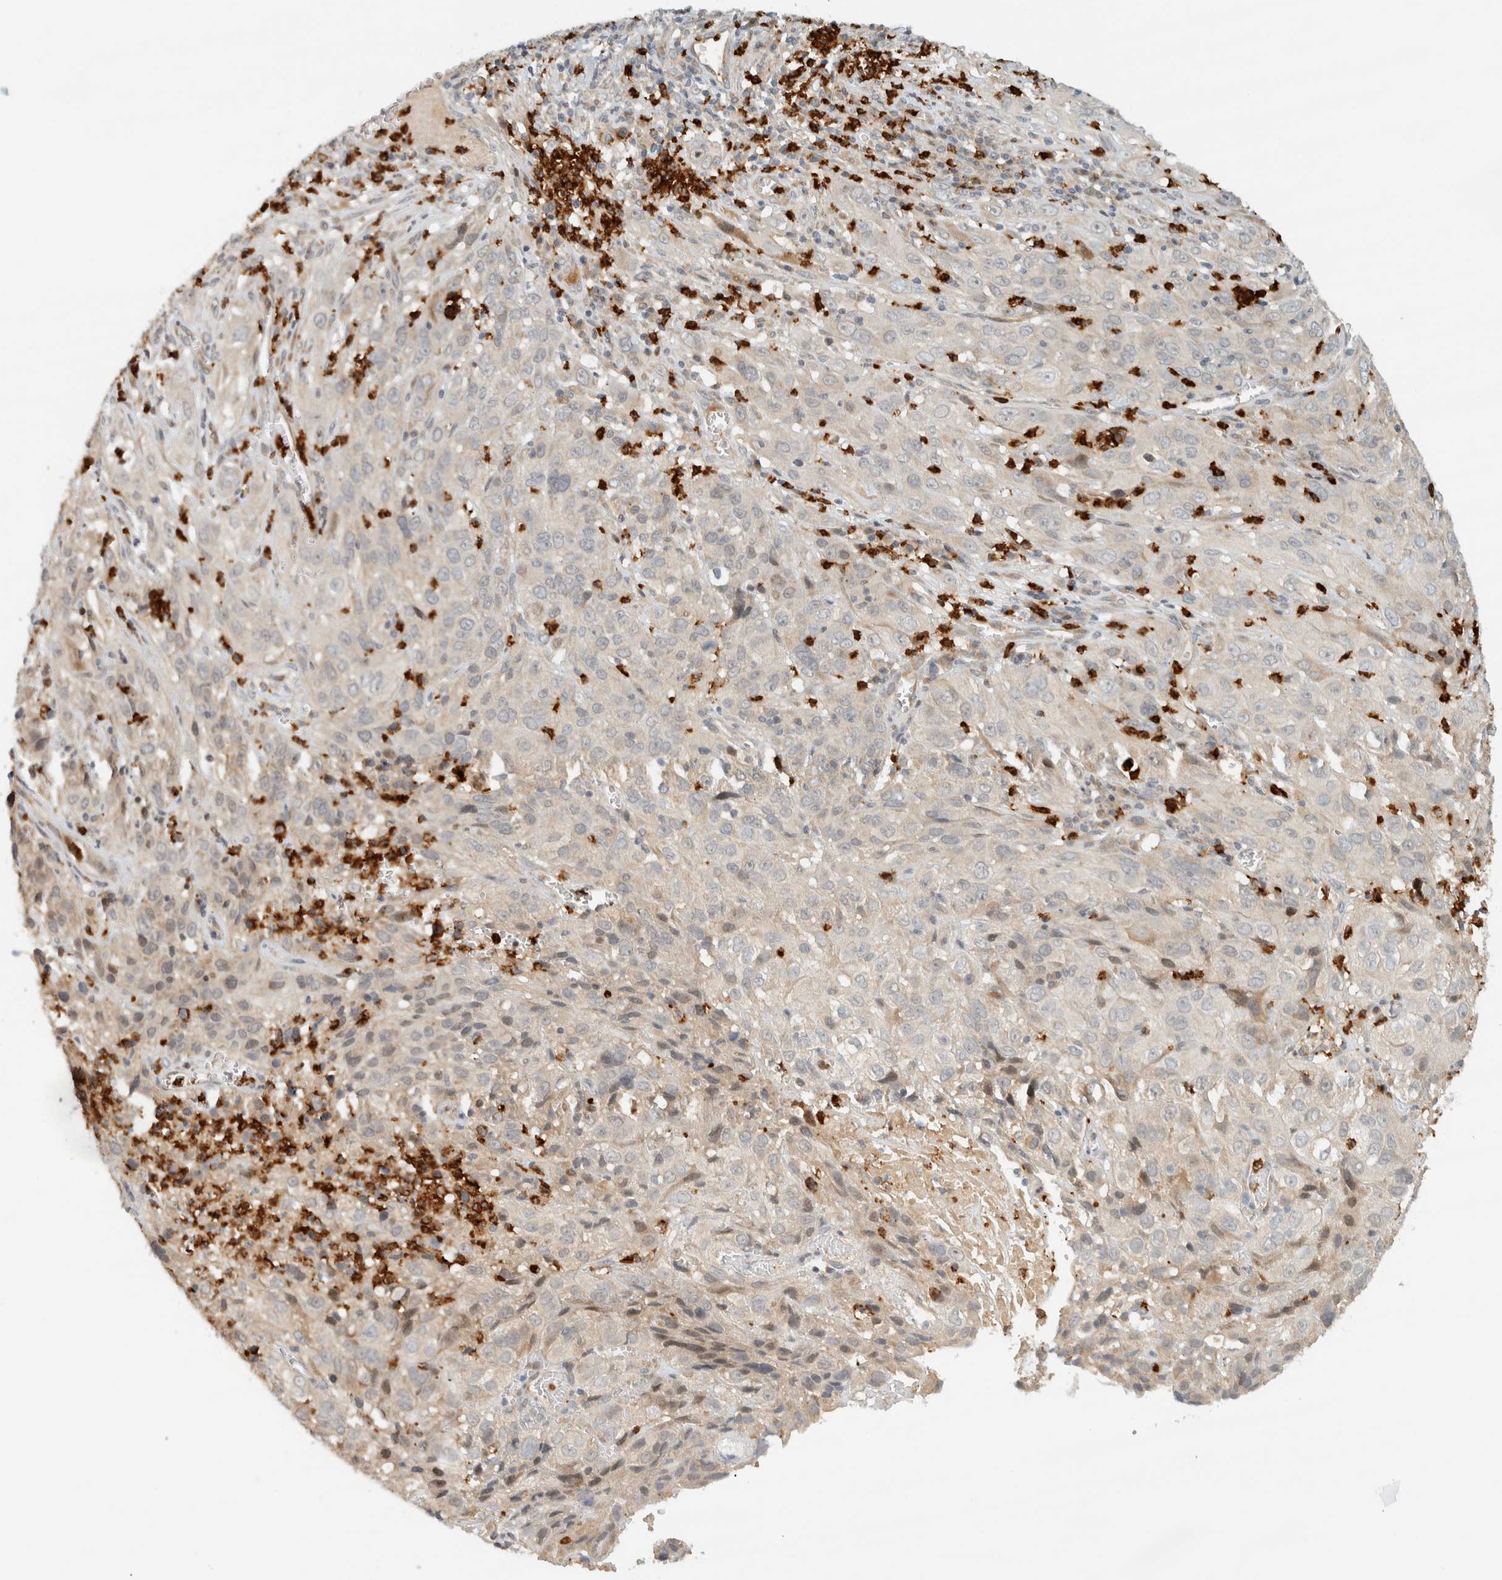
{"staining": {"intensity": "negative", "quantity": "none", "location": "none"}, "tissue": "cervical cancer", "cell_type": "Tumor cells", "image_type": "cancer", "snomed": [{"axis": "morphology", "description": "Squamous cell carcinoma, NOS"}, {"axis": "topography", "description": "Cervix"}], "caption": "This is a micrograph of IHC staining of cervical squamous cell carcinoma, which shows no staining in tumor cells. (DAB immunohistochemistry (IHC), high magnification).", "gene": "CCDC171", "patient": {"sex": "female", "age": 32}}